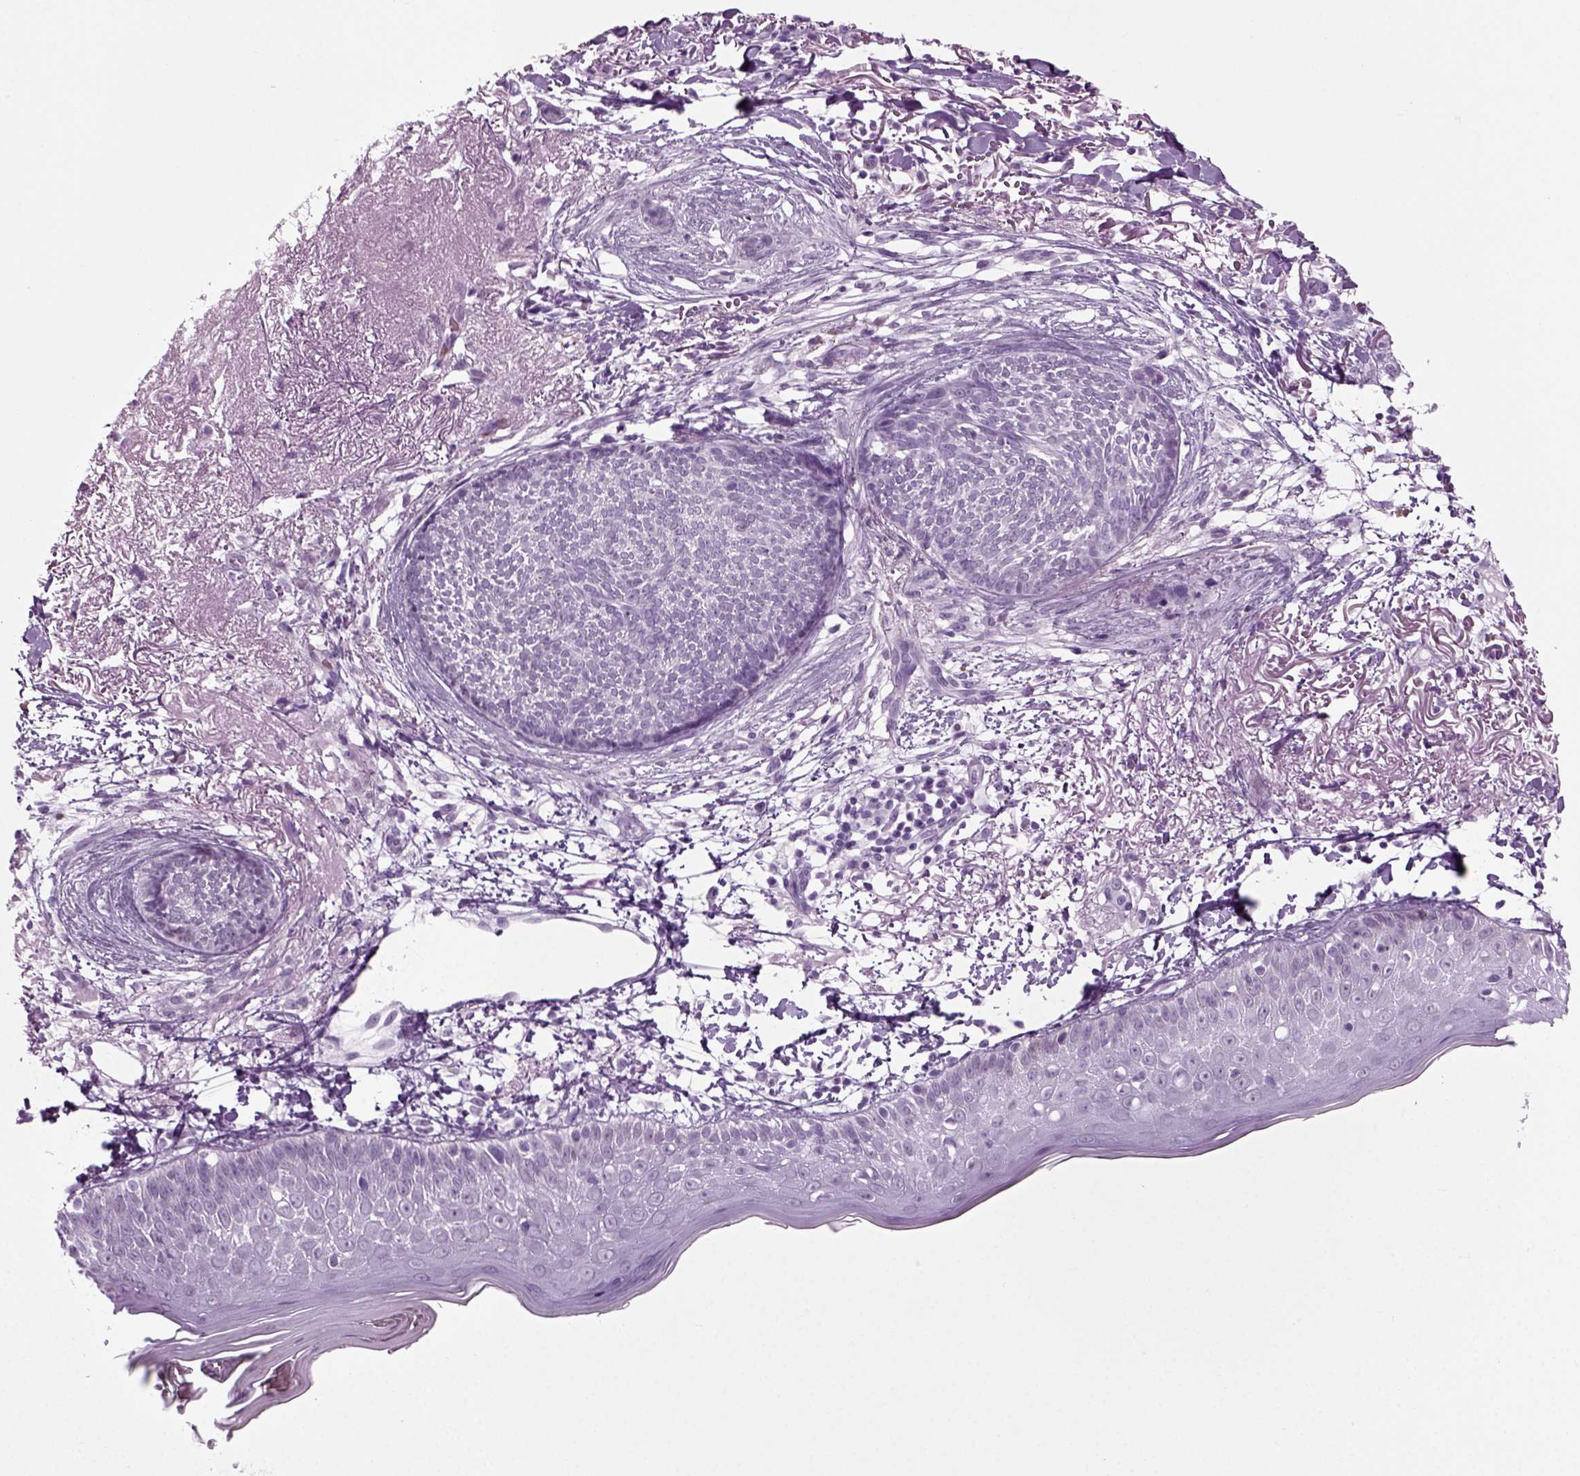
{"staining": {"intensity": "negative", "quantity": "none", "location": "none"}, "tissue": "skin cancer", "cell_type": "Tumor cells", "image_type": "cancer", "snomed": [{"axis": "morphology", "description": "Normal tissue, NOS"}, {"axis": "morphology", "description": "Basal cell carcinoma"}, {"axis": "topography", "description": "Skin"}], "caption": "Human skin cancer (basal cell carcinoma) stained for a protein using IHC demonstrates no positivity in tumor cells.", "gene": "ZC2HC1C", "patient": {"sex": "male", "age": 84}}